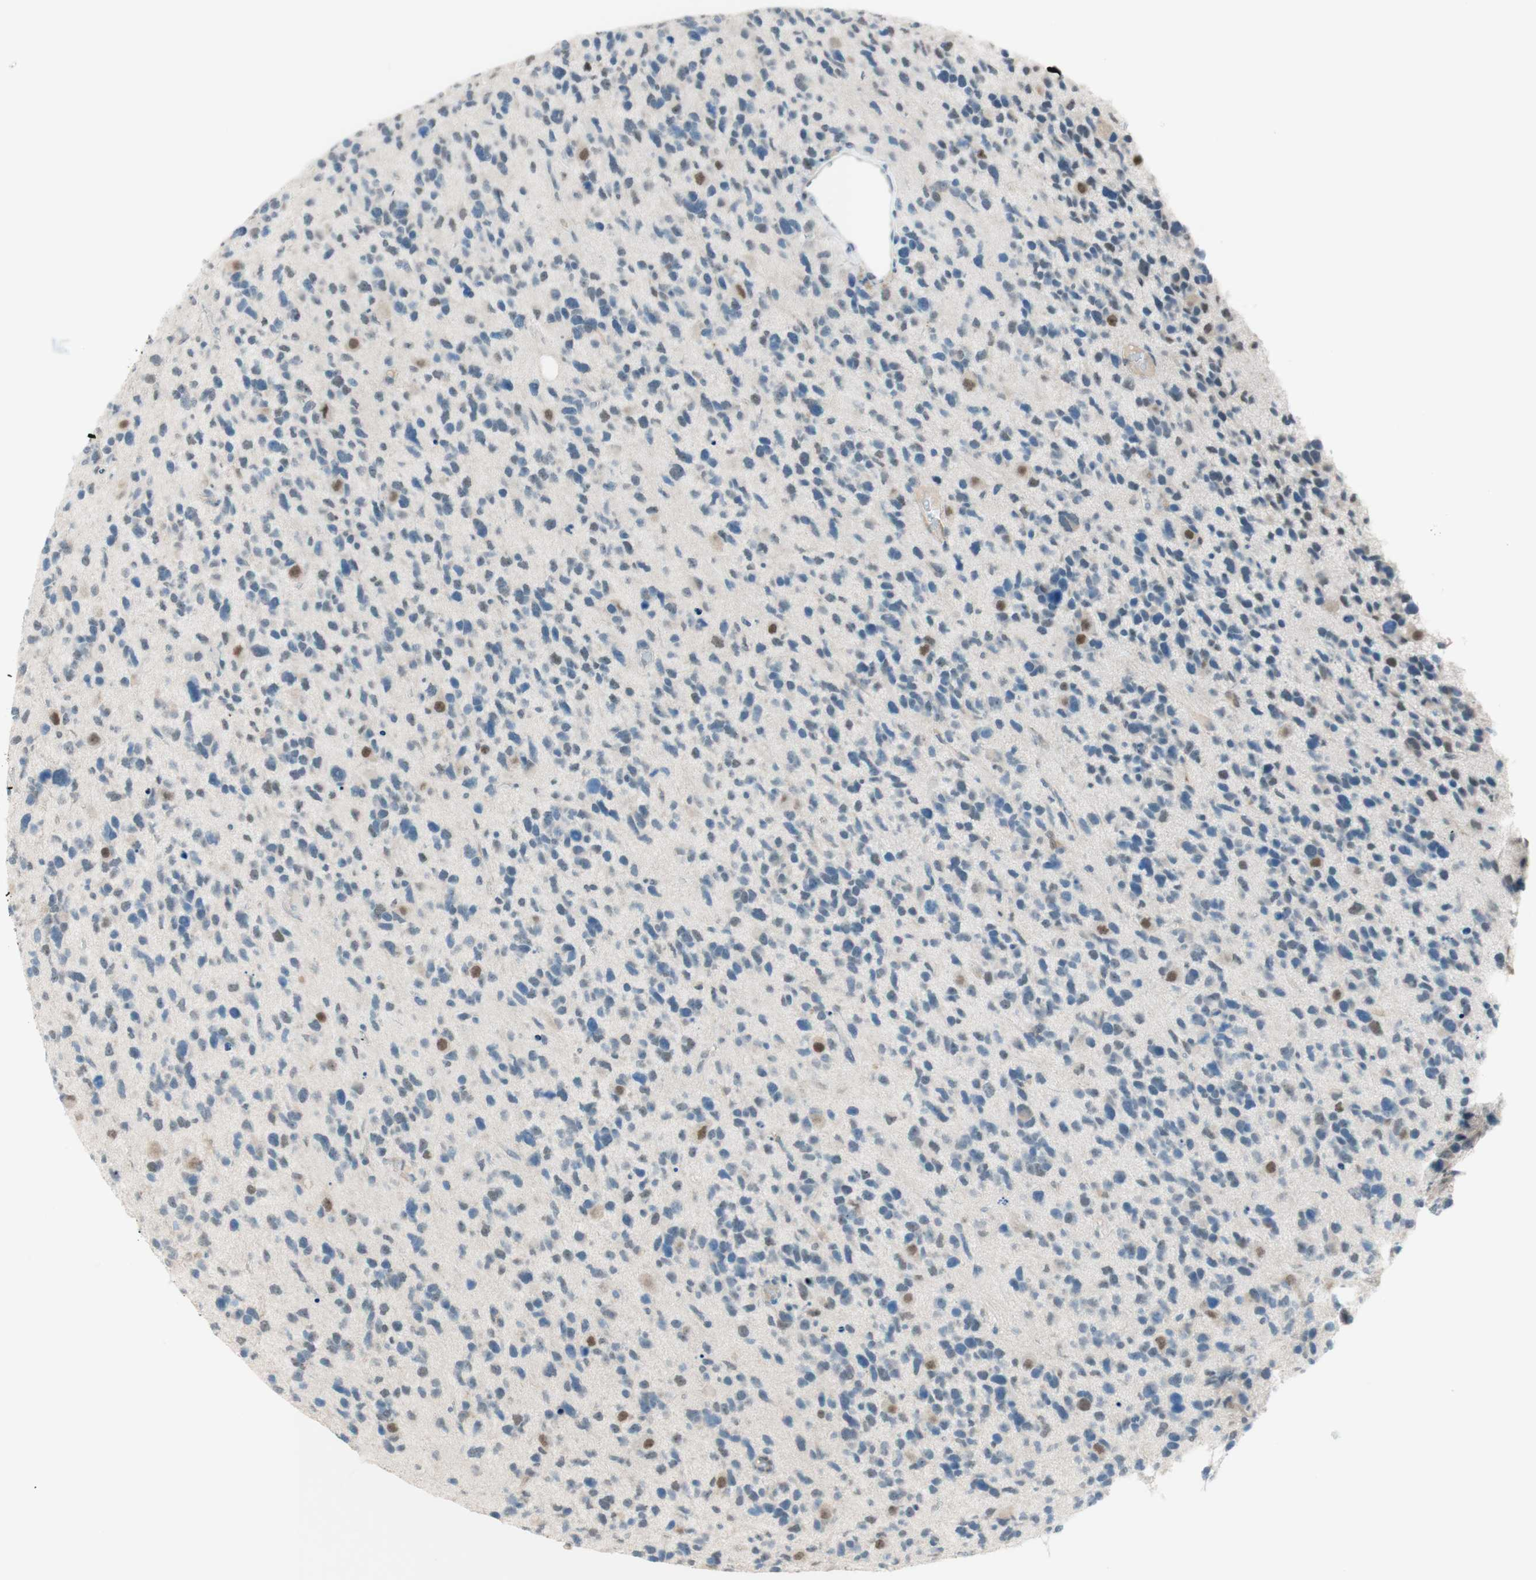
{"staining": {"intensity": "moderate", "quantity": "<25%", "location": "cytoplasmic/membranous,nuclear"}, "tissue": "glioma", "cell_type": "Tumor cells", "image_type": "cancer", "snomed": [{"axis": "morphology", "description": "Glioma, malignant, High grade"}, {"axis": "topography", "description": "Brain"}], "caption": "Human glioma stained with a brown dye reveals moderate cytoplasmic/membranous and nuclear positive expression in approximately <25% of tumor cells.", "gene": "JPH1", "patient": {"sex": "female", "age": 58}}